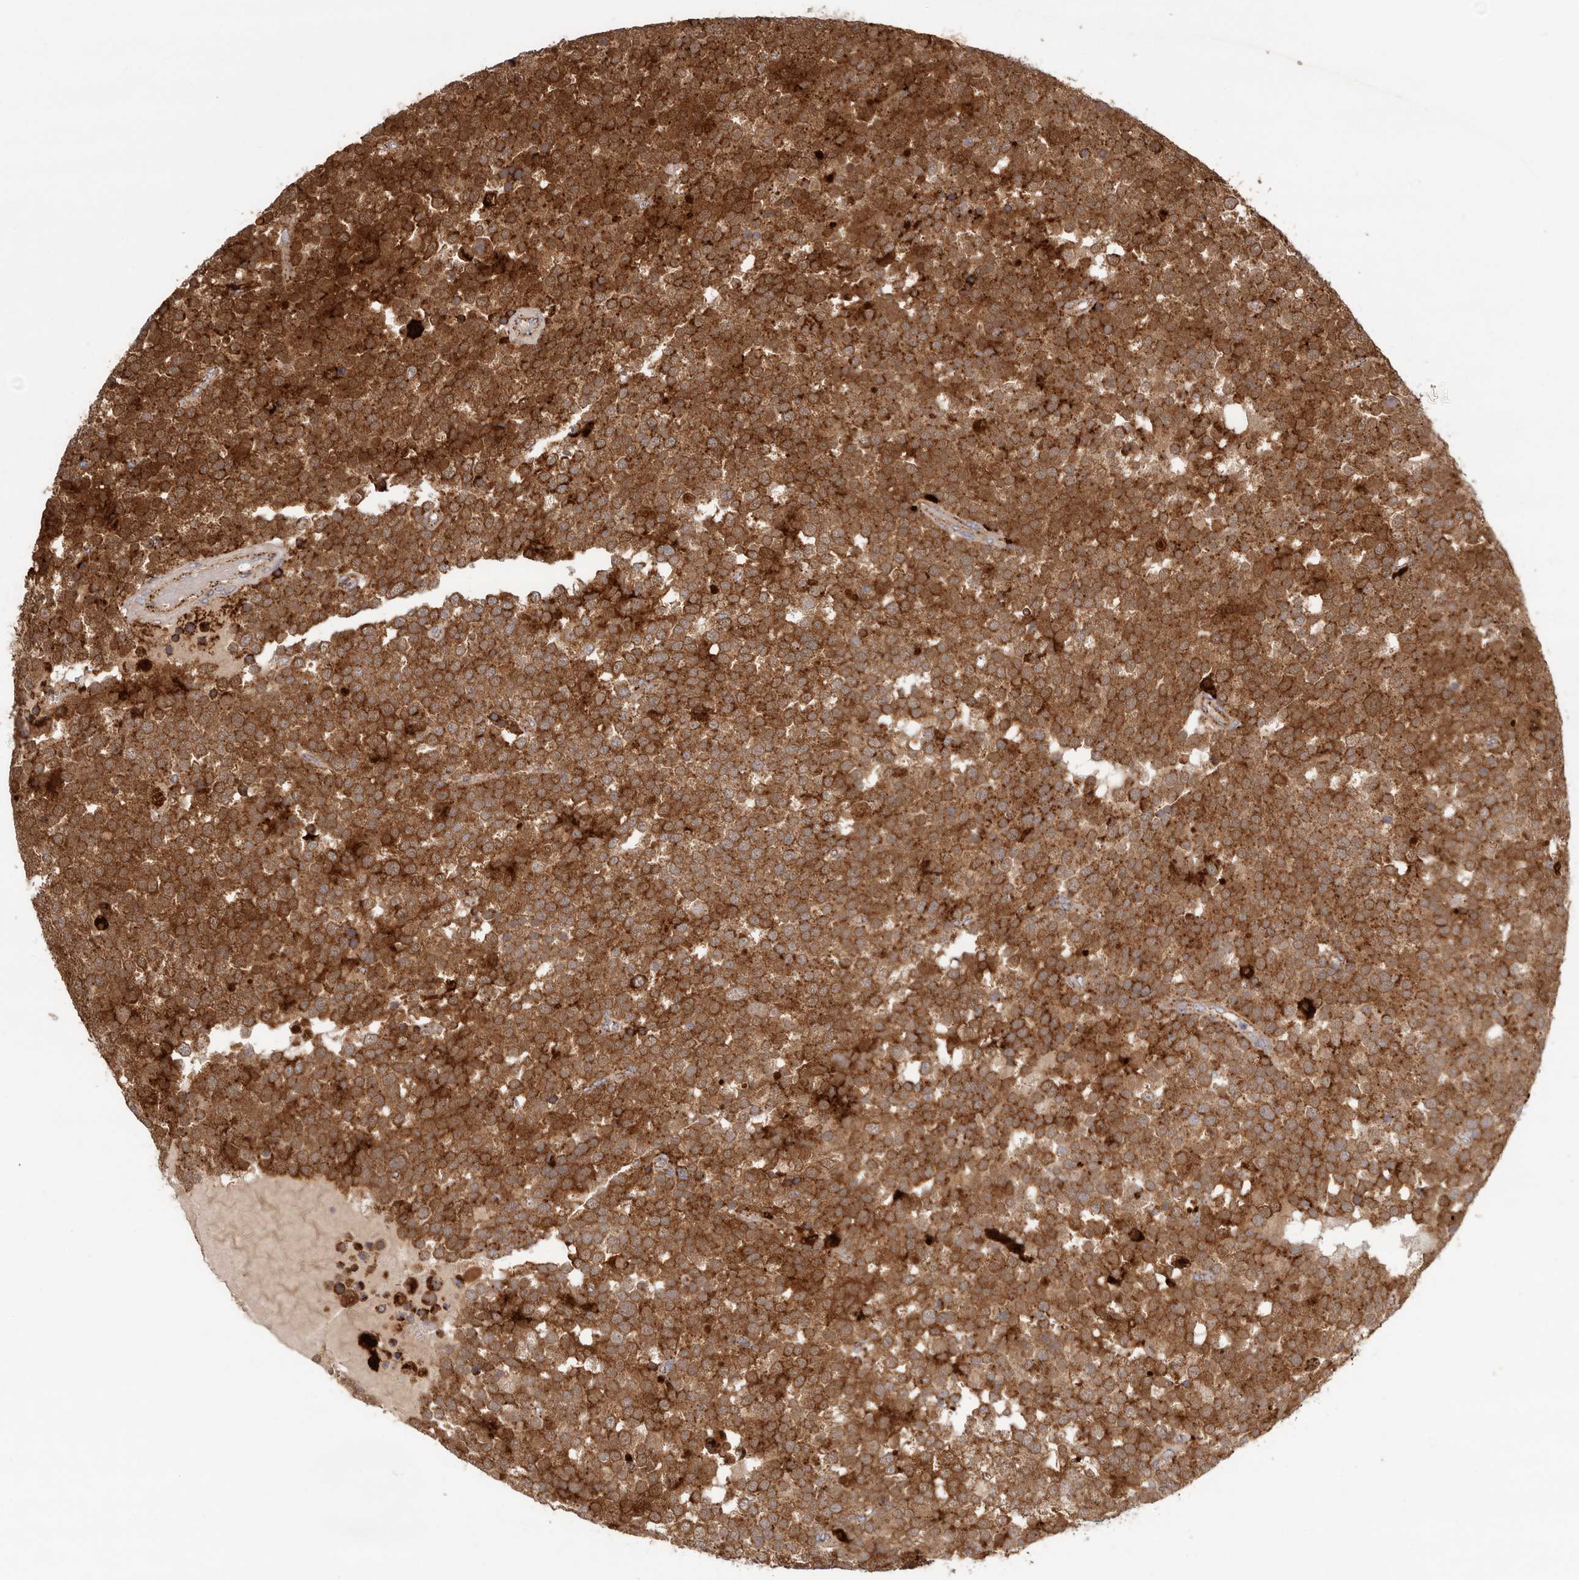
{"staining": {"intensity": "strong", "quantity": ">75%", "location": "cytoplasmic/membranous"}, "tissue": "testis cancer", "cell_type": "Tumor cells", "image_type": "cancer", "snomed": [{"axis": "morphology", "description": "Seminoma, NOS"}, {"axis": "topography", "description": "Testis"}], "caption": "IHC (DAB (3,3'-diaminobenzidine)) staining of testis cancer demonstrates strong cytoplasmic/membranous protein positivity in about >75% of tumor cells. The staining was performed using DAB (3,3'-diaminobenzidine), with brown indicating positive protein expression. Nuclei are stained blue with hematoxylin.", "gene": "GRN", "patient": {"sex": "male", "age": 71}}